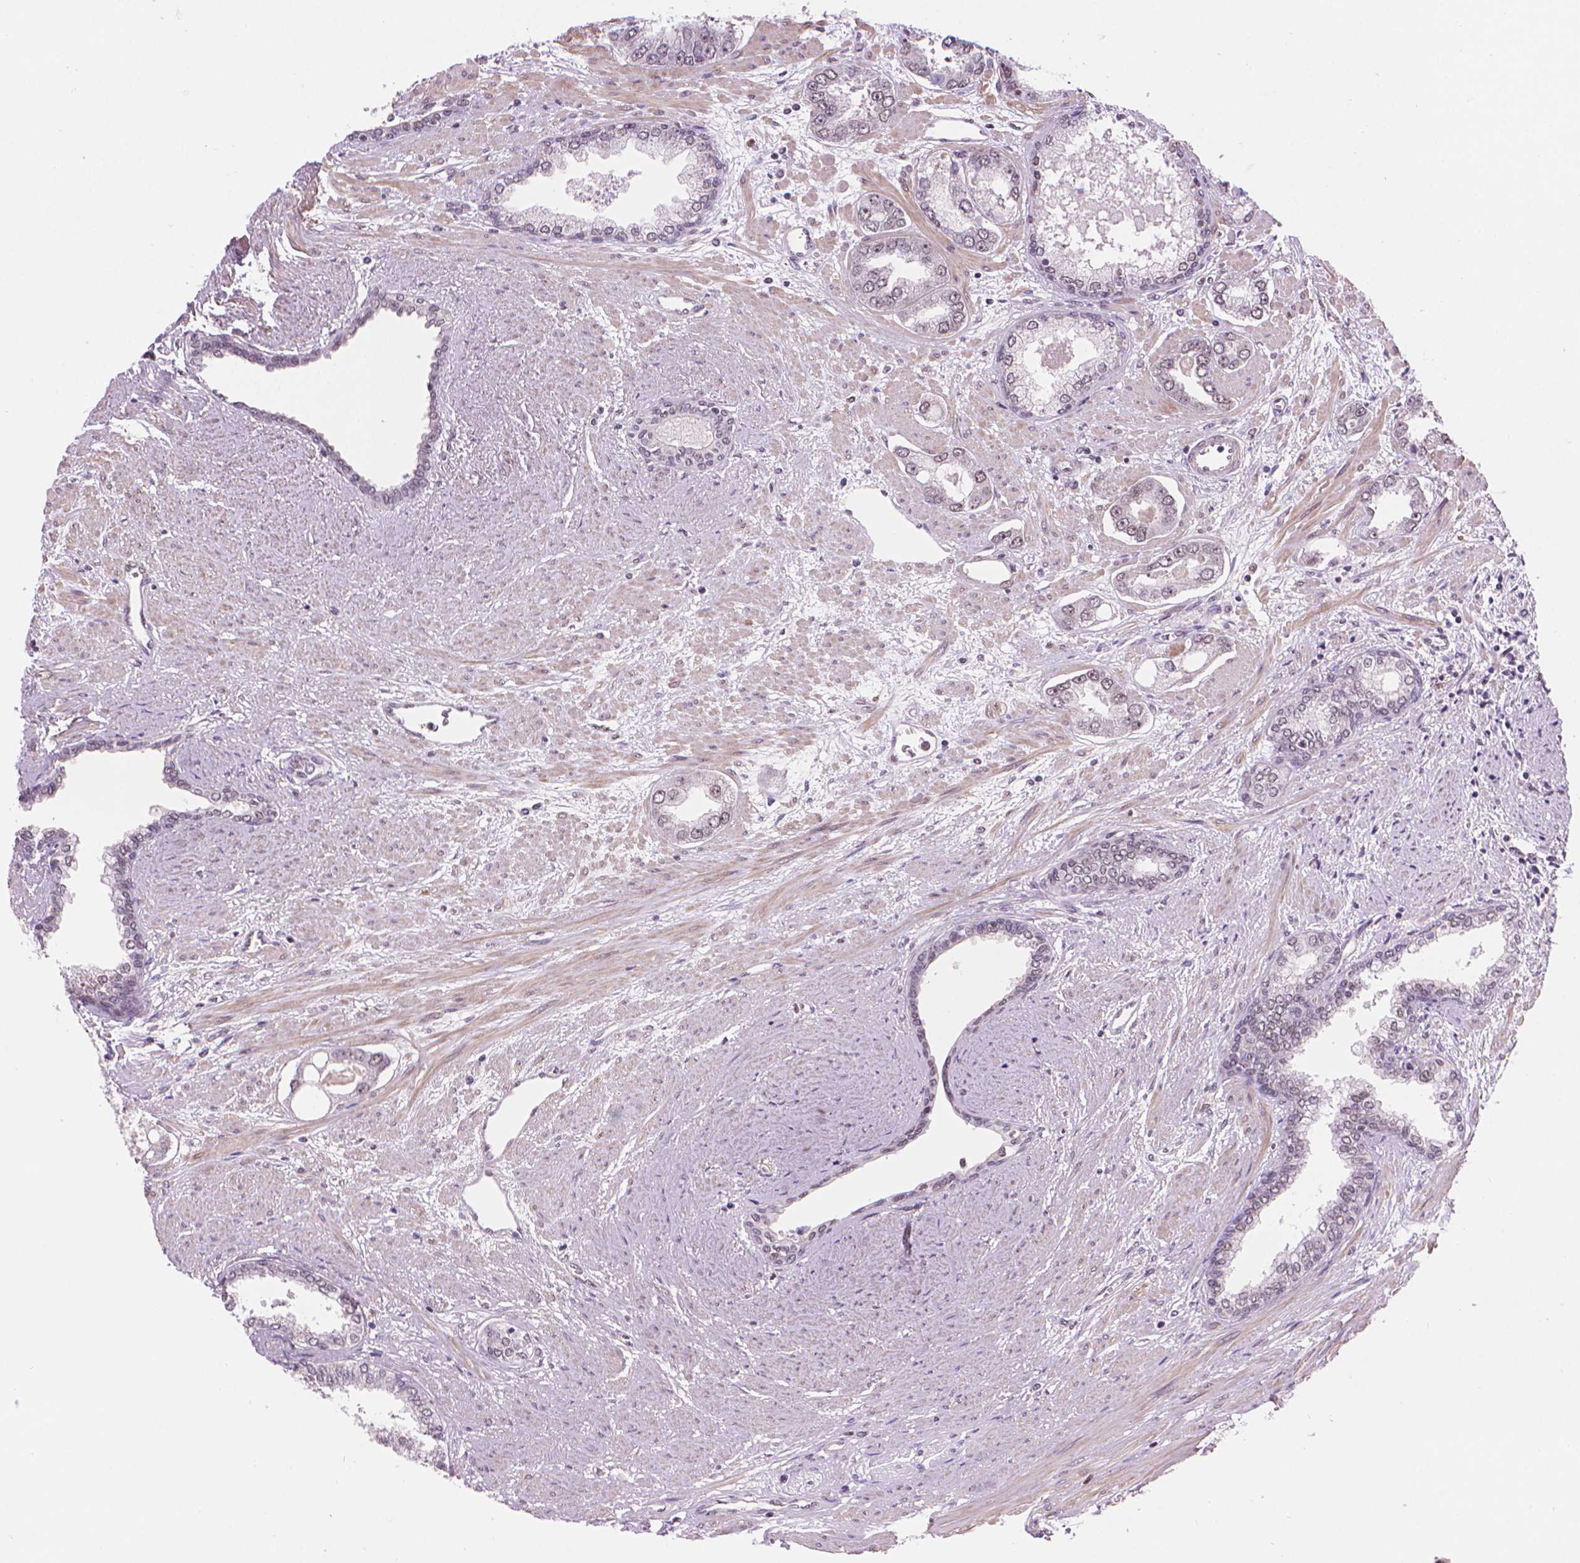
{"staining": {"intensity": "negative", "quantity": "none", "location": "none"}, "tissue": "prostate cancer", "cell_type": "Tumor cells", "image_type": "cancer", "snomed": [{"axis": "morphology", "description": "Adenocarcinoma, Low grade"}, {"axis": "topography", "description": "Prostate"}], "caption": "High magnification brightfield microscopy of prostate cancer (adenocarcinoma (low-grade)) stained with DAB (brown) and counterstained with hematoxylin (blue): tumor cells show no significant staining. Brightfield microscopy of immunohistochemistry (IHC) stained with DAB (3,3'-diaminobenzidine) (brown) and hematoxylin (blue), captured at high magnification.", "gene": "UBN1", "patient": {"sex": "male", "age": 60}}